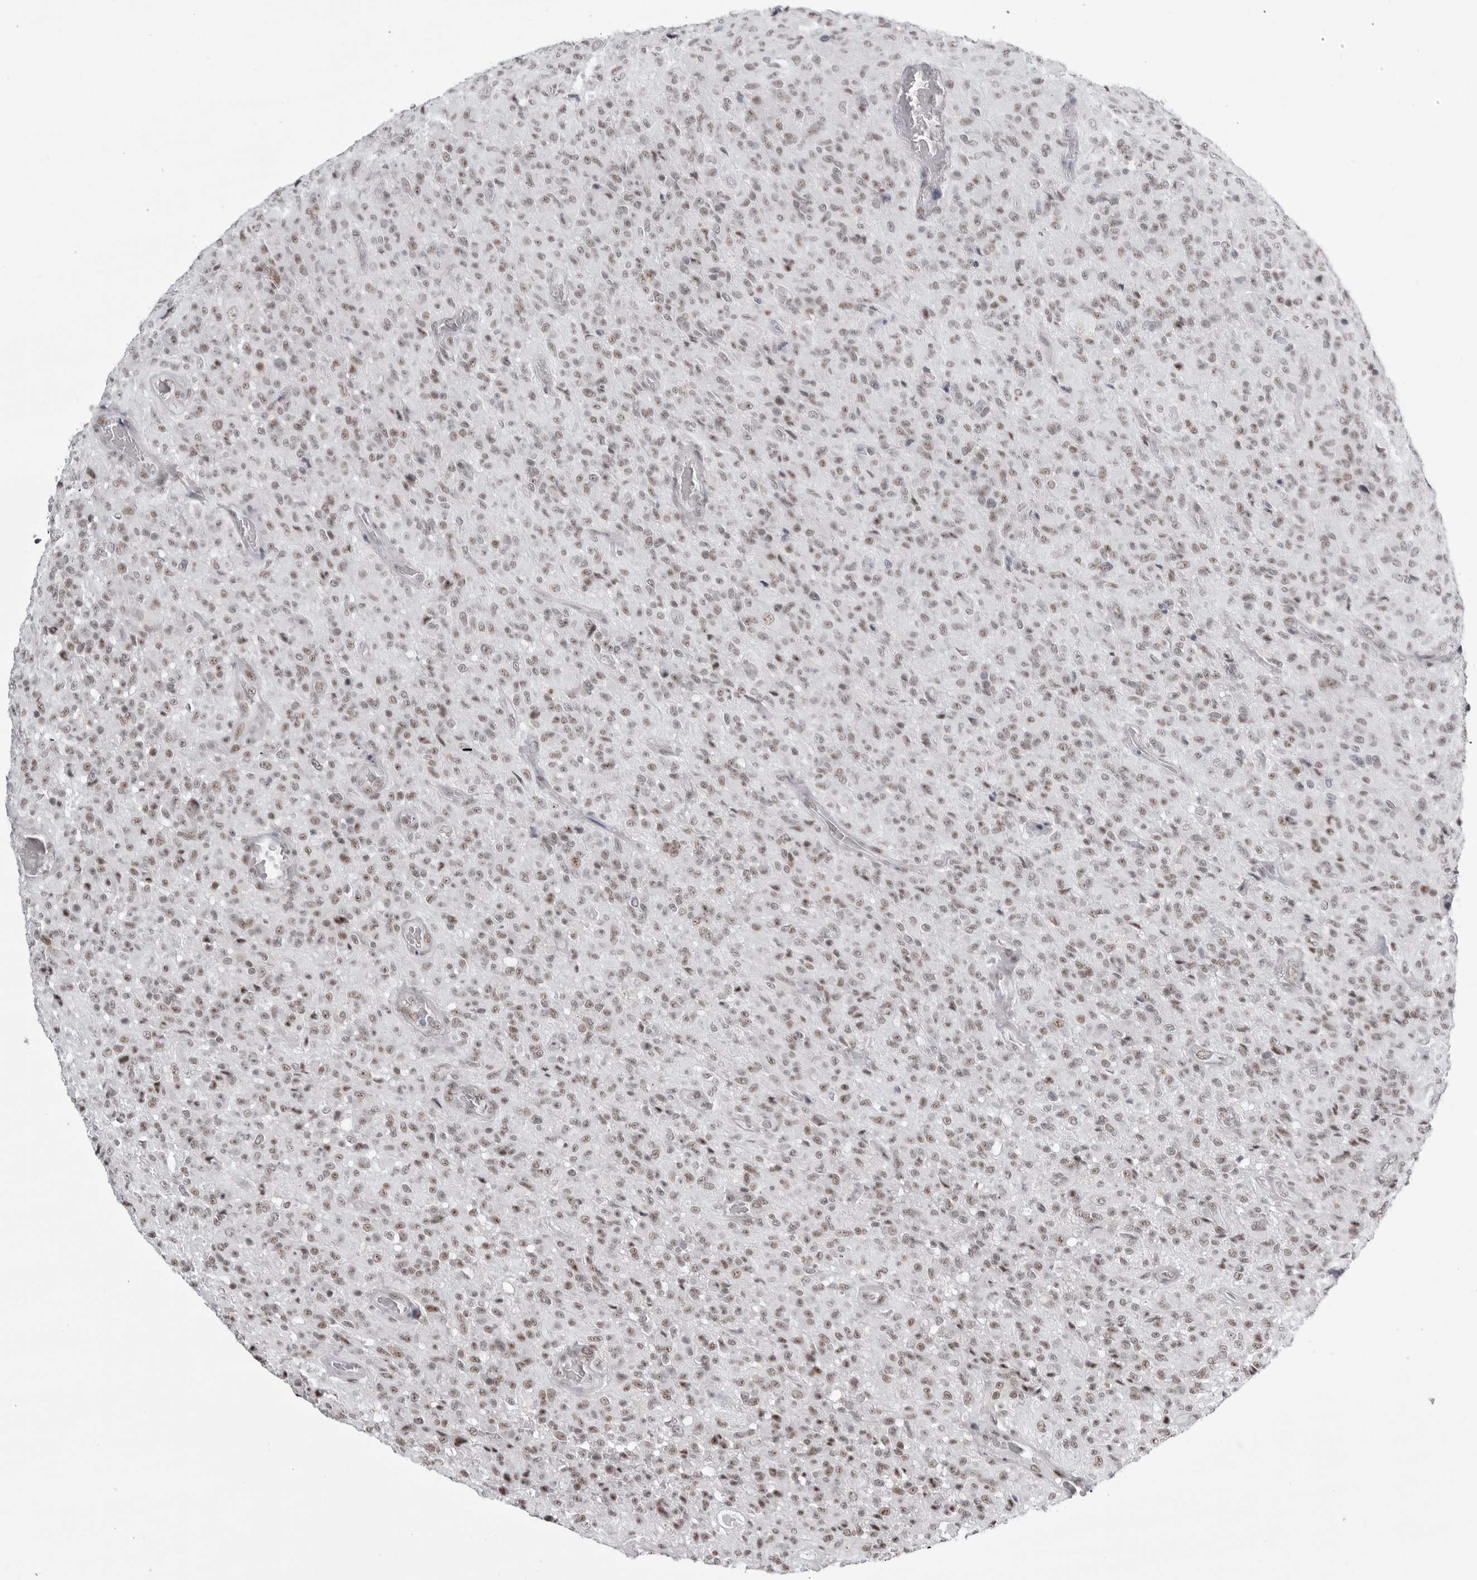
{"staining": {"intensity": "weak", "quantity": "25%-75%", "location": "nuclear"}, "tissue": "glioma", "cell_type": "Tumor cells", "image_type": "cancer", "snomed": [{"axis": "morphology", "description": "Glioma, malignant, High grade"}, {"axis": "topography", "description": "Brain"}], "caption": "IHC of malignant glioma (high-grade) demonstrates low levels of weak nuclear positivity in about 25%-75% of tumor cells. The staining is performed using DAB (3,3'-diaminobenzidine) brown chromogen to label protein expression. The nuclei are counter-stained blue using hematoxylin.", "gene": "WRAP53", "patient": {"sex": "female", "age": 57}}